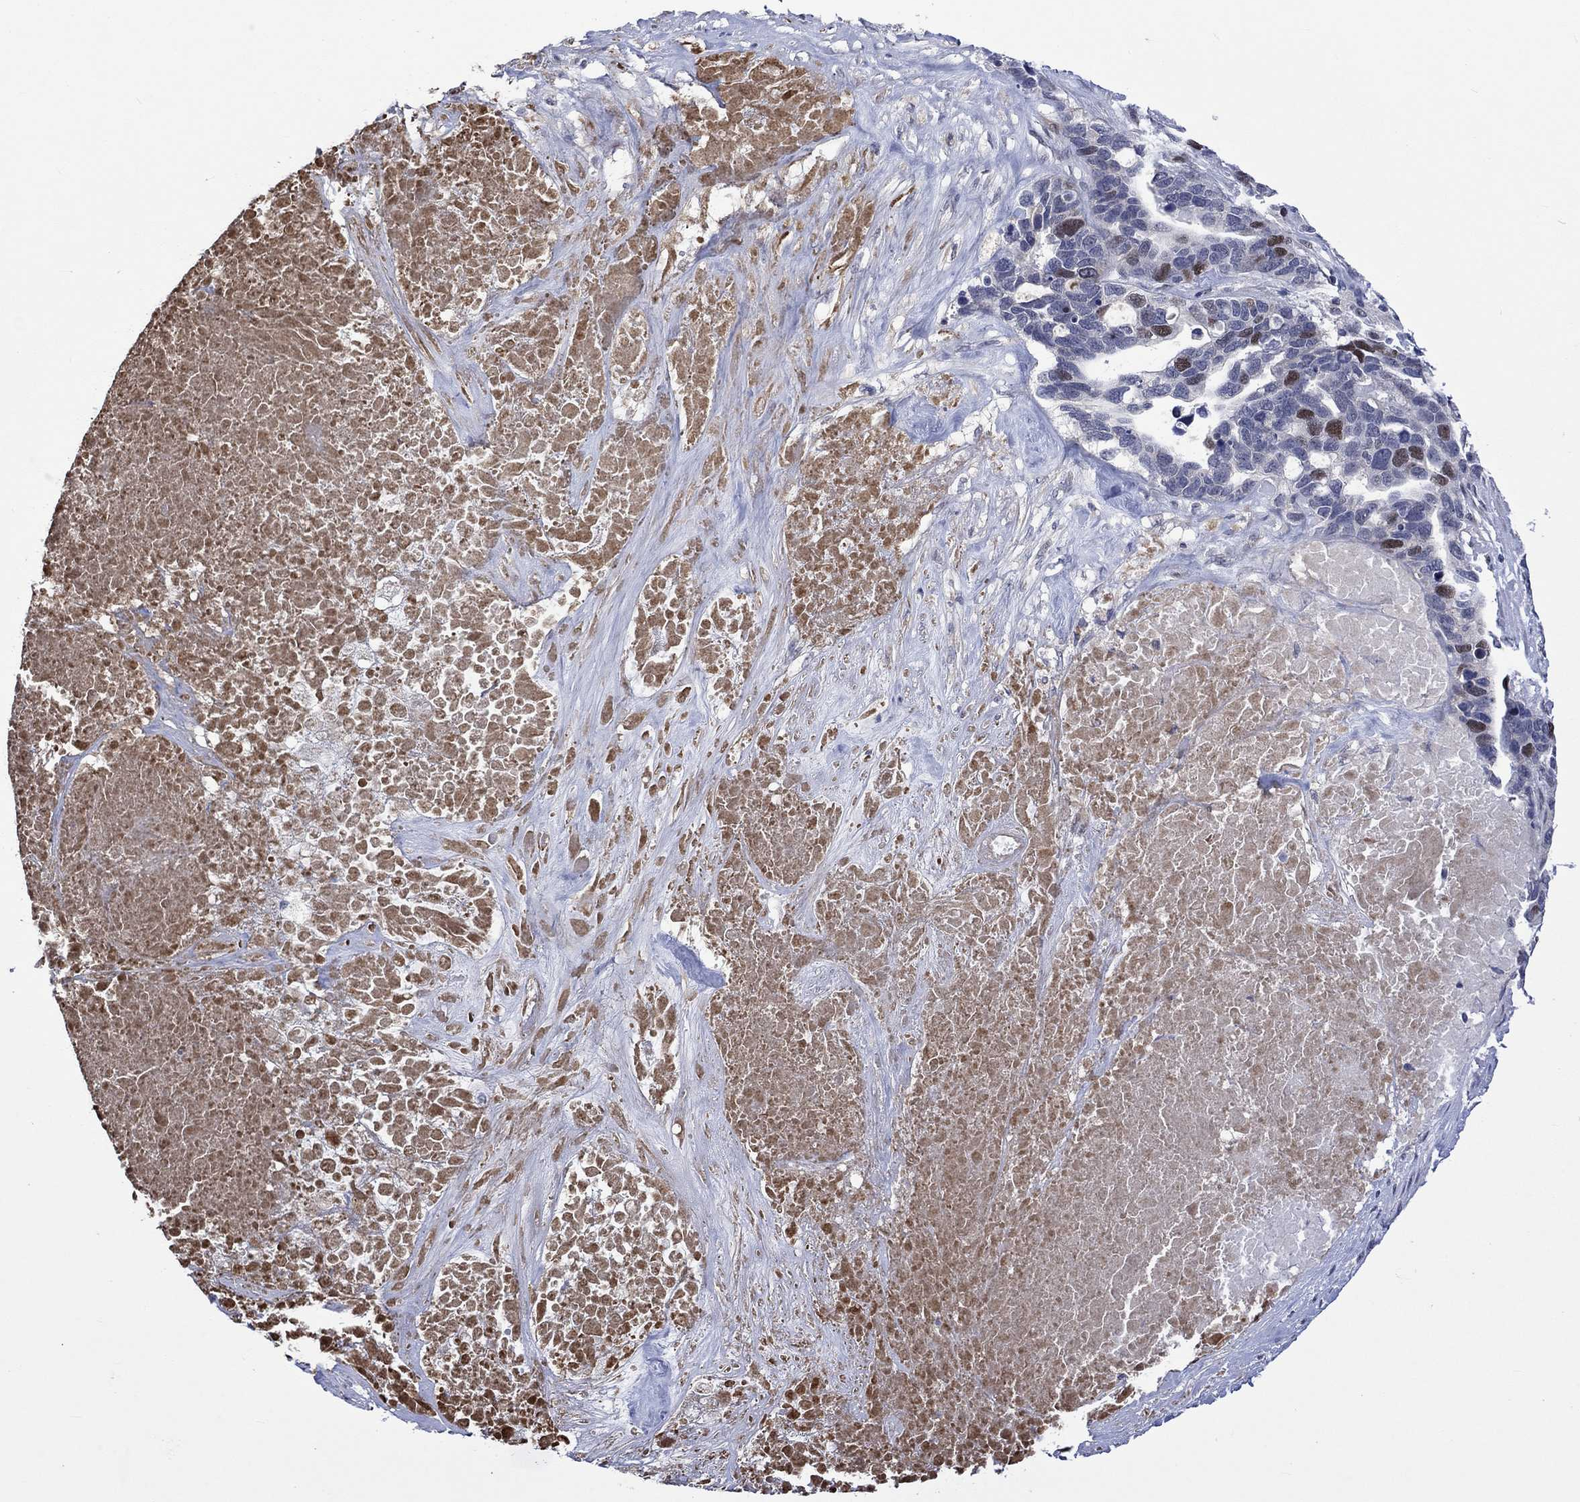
{"staining": {"intensity": "strong", "quantity": "<25%", "location": "nuclear"}, "tissue": "ovarian cancer", "cell_type": "Tumor cells", "image_type": "cancer", "snomed": [{"axis": "morphology", "description": "Cystadenocarcinoma, serous, NOS"}, {"axis": "topography", "description": "Ovary"}], "caption": "Protein analysis of ovarian cancer (serous cystadenocarcinoma) tissue reveals strong nuclear staining in about <25% of tumor cells.", "gene": "E2F8", "patient": {"sex": "female", "age": 54}}